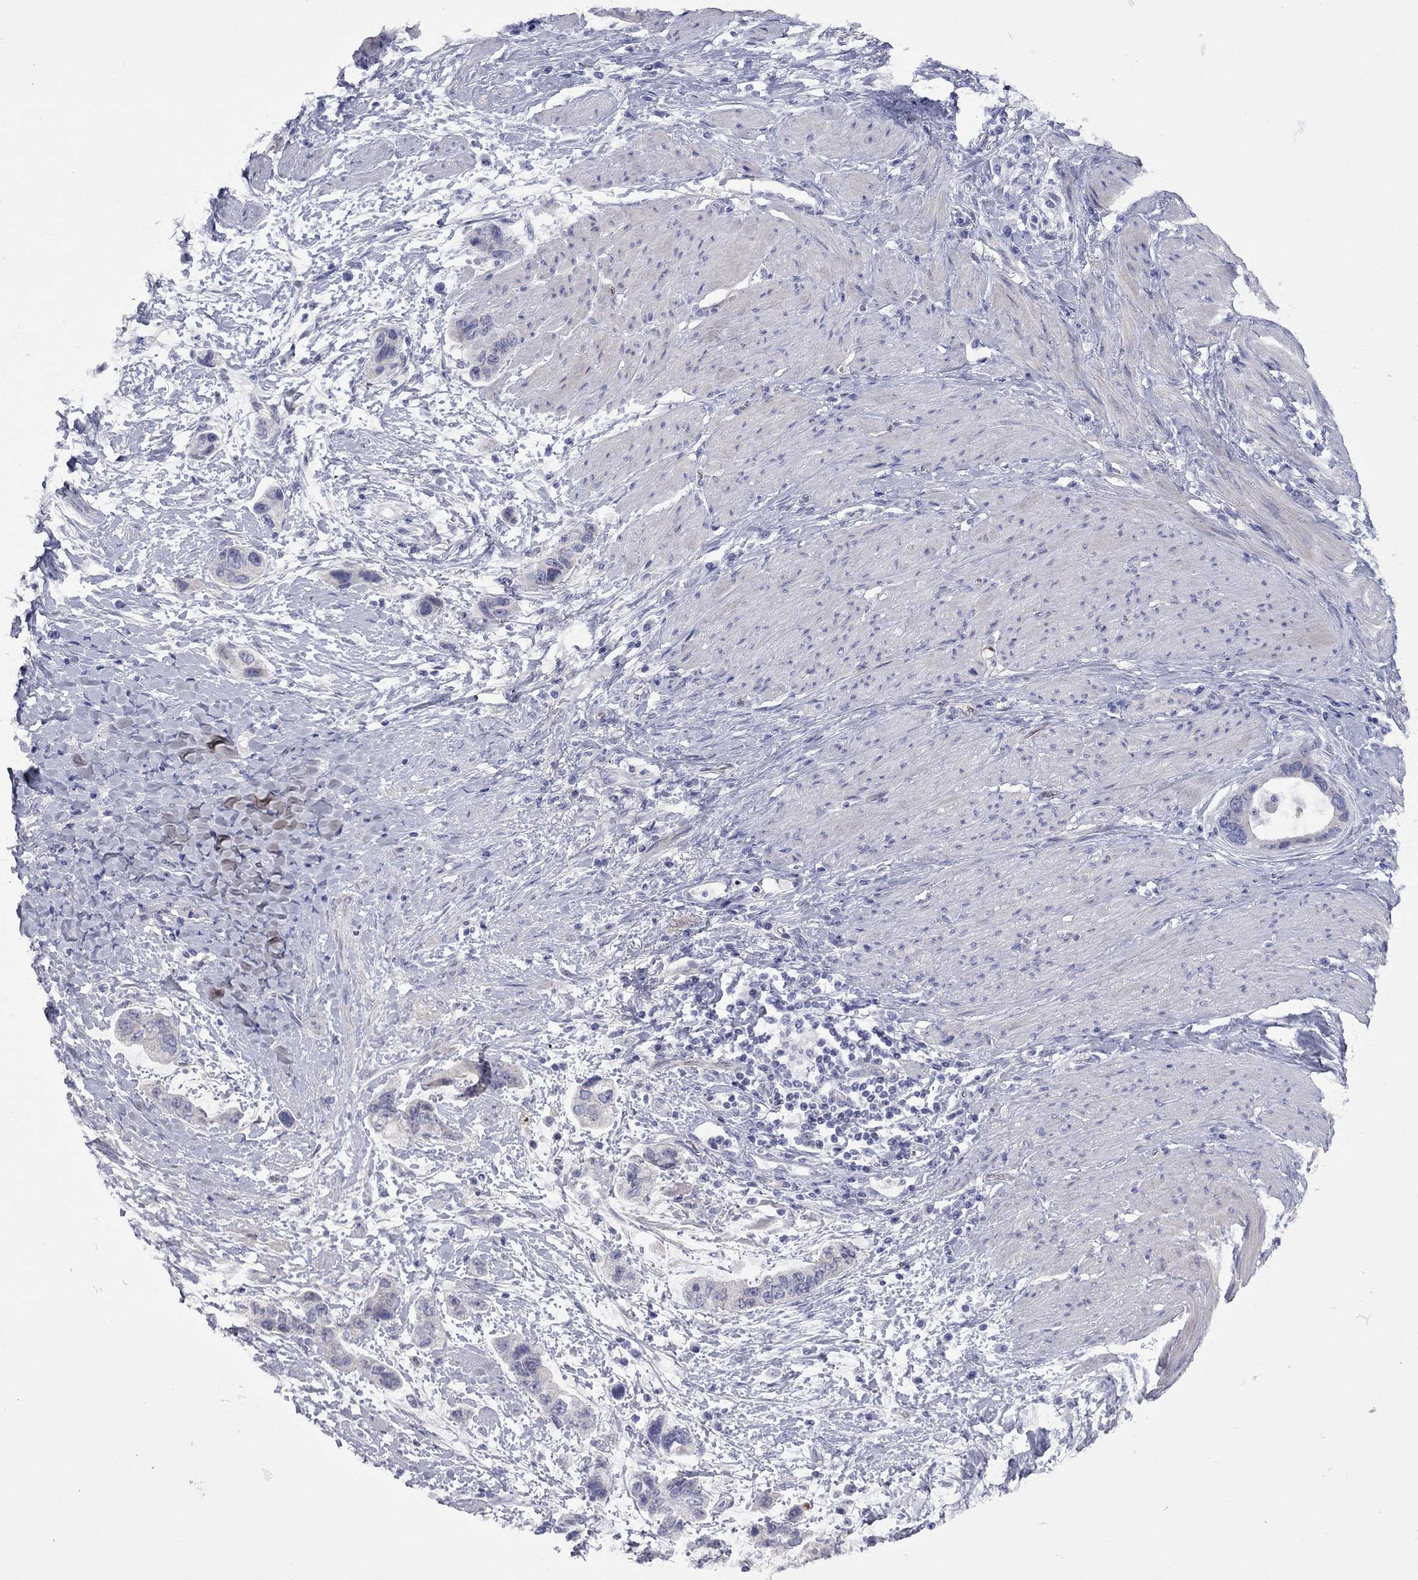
{"staining": {"intensity": "negative", "quantity": "none", "location": "none"}, "tissue": "stomach cancer", "cell_type": "Tumor cells", "image_type": "cancer", "snomed": [{"axis": "morphology", "description": "Adenocarcinoma, NOS"}, {"axis": "topography", "description": "Stomach, lower"}], "caption": "Immunohistochemistry micrograph of human stomach cancer stained for a protein (brown), which displays no positivity in tumor cells. (DAB IHC with hematoxylin counter stain).", "gene": "CTNNBIP1", "patient": {"sex": "female", "age": 93}}